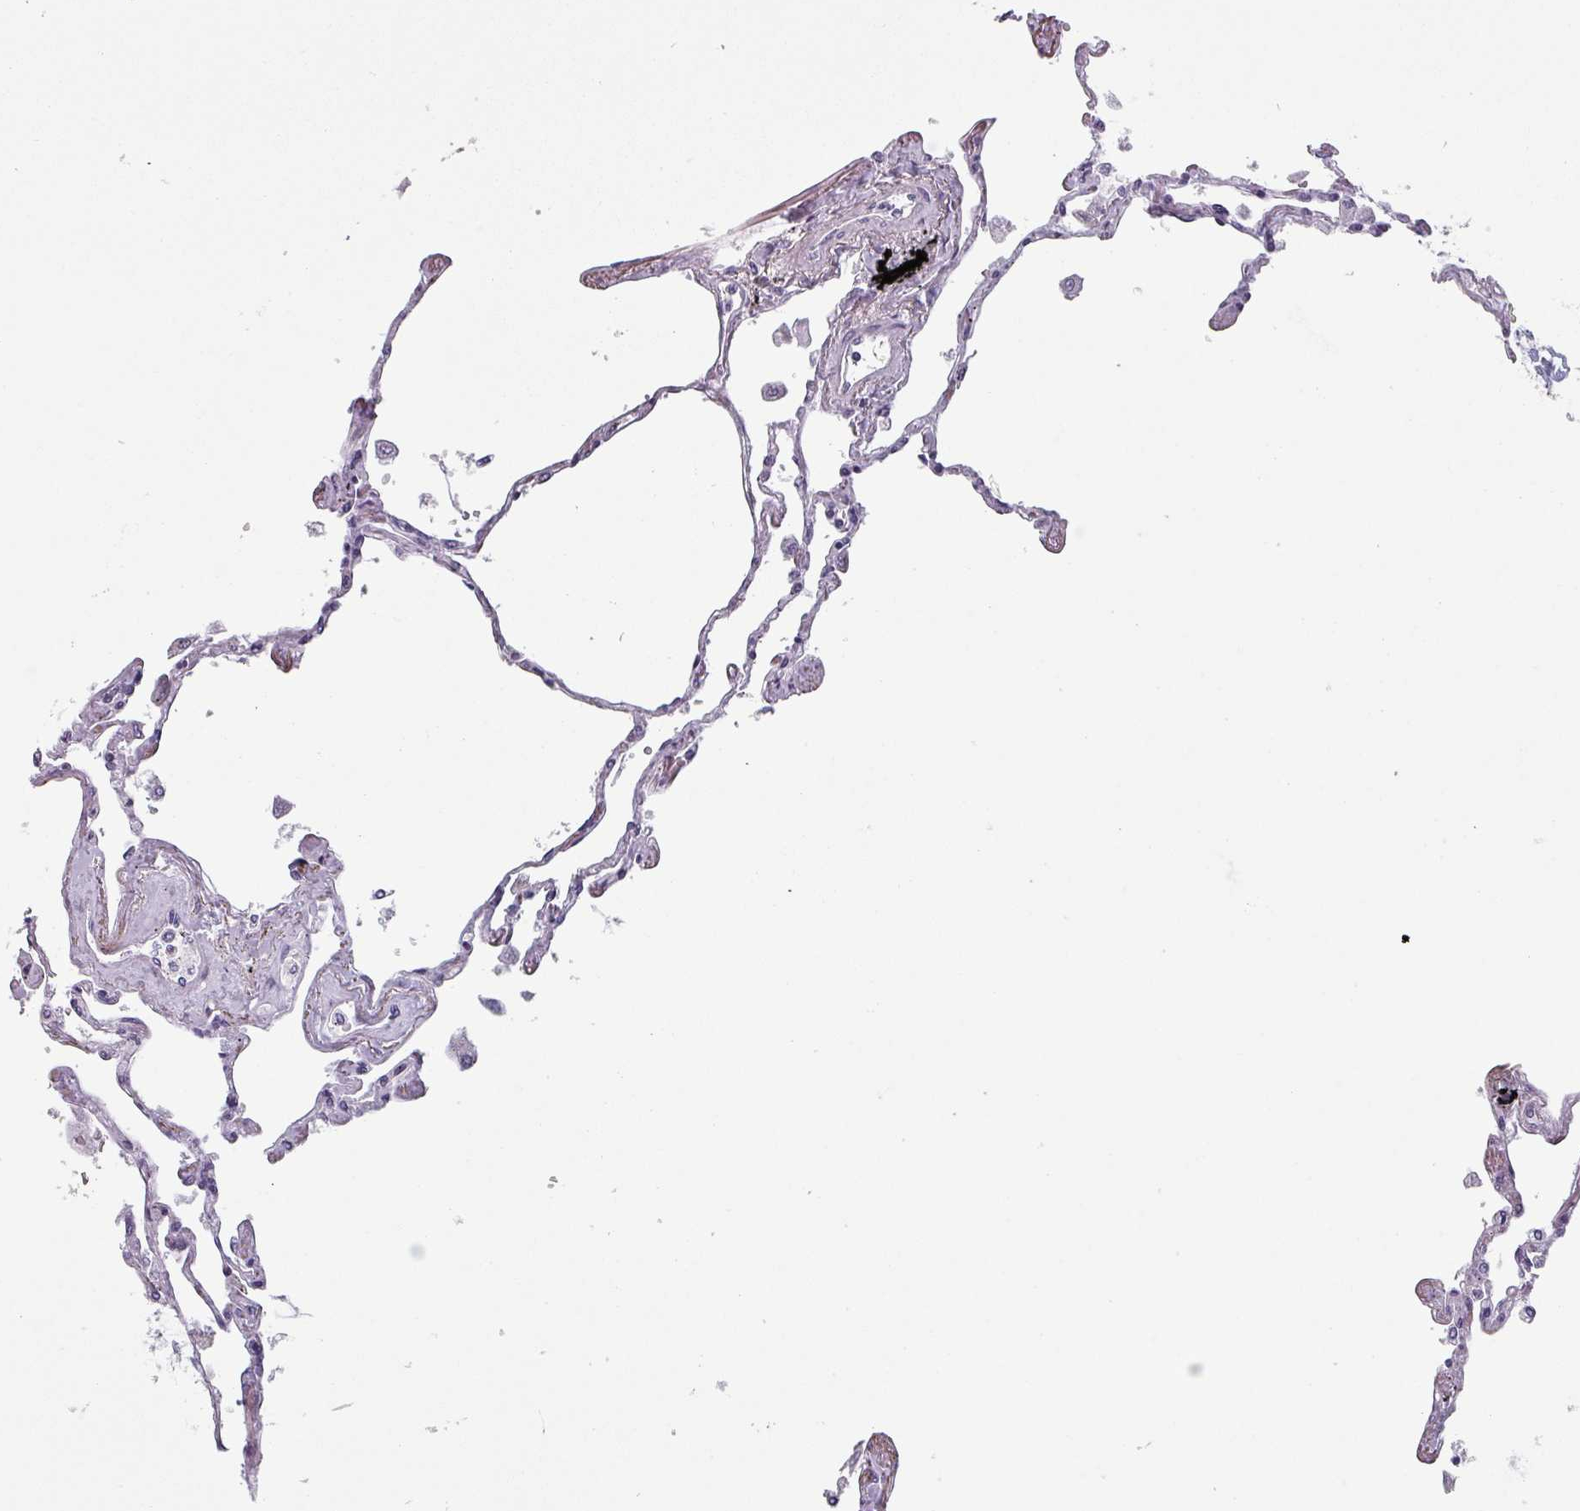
{"staining": {"intensity": "negative", "quantity": "none", "location": "none"}, "tissue": "lung", "cell_type": "Alveolar cells", "image_type": "normal", "snomed": [{"axis": "morphology", "description": "Normal tissue, NOS"}, {"axis": "topography", "description": "Lung"}], "caption": "A histopathology image of lung stained for a protein shows no brown staining in alveolar cells.", "gene": "SLC35G2", "patient": {"sex": "female", "age": 67}}